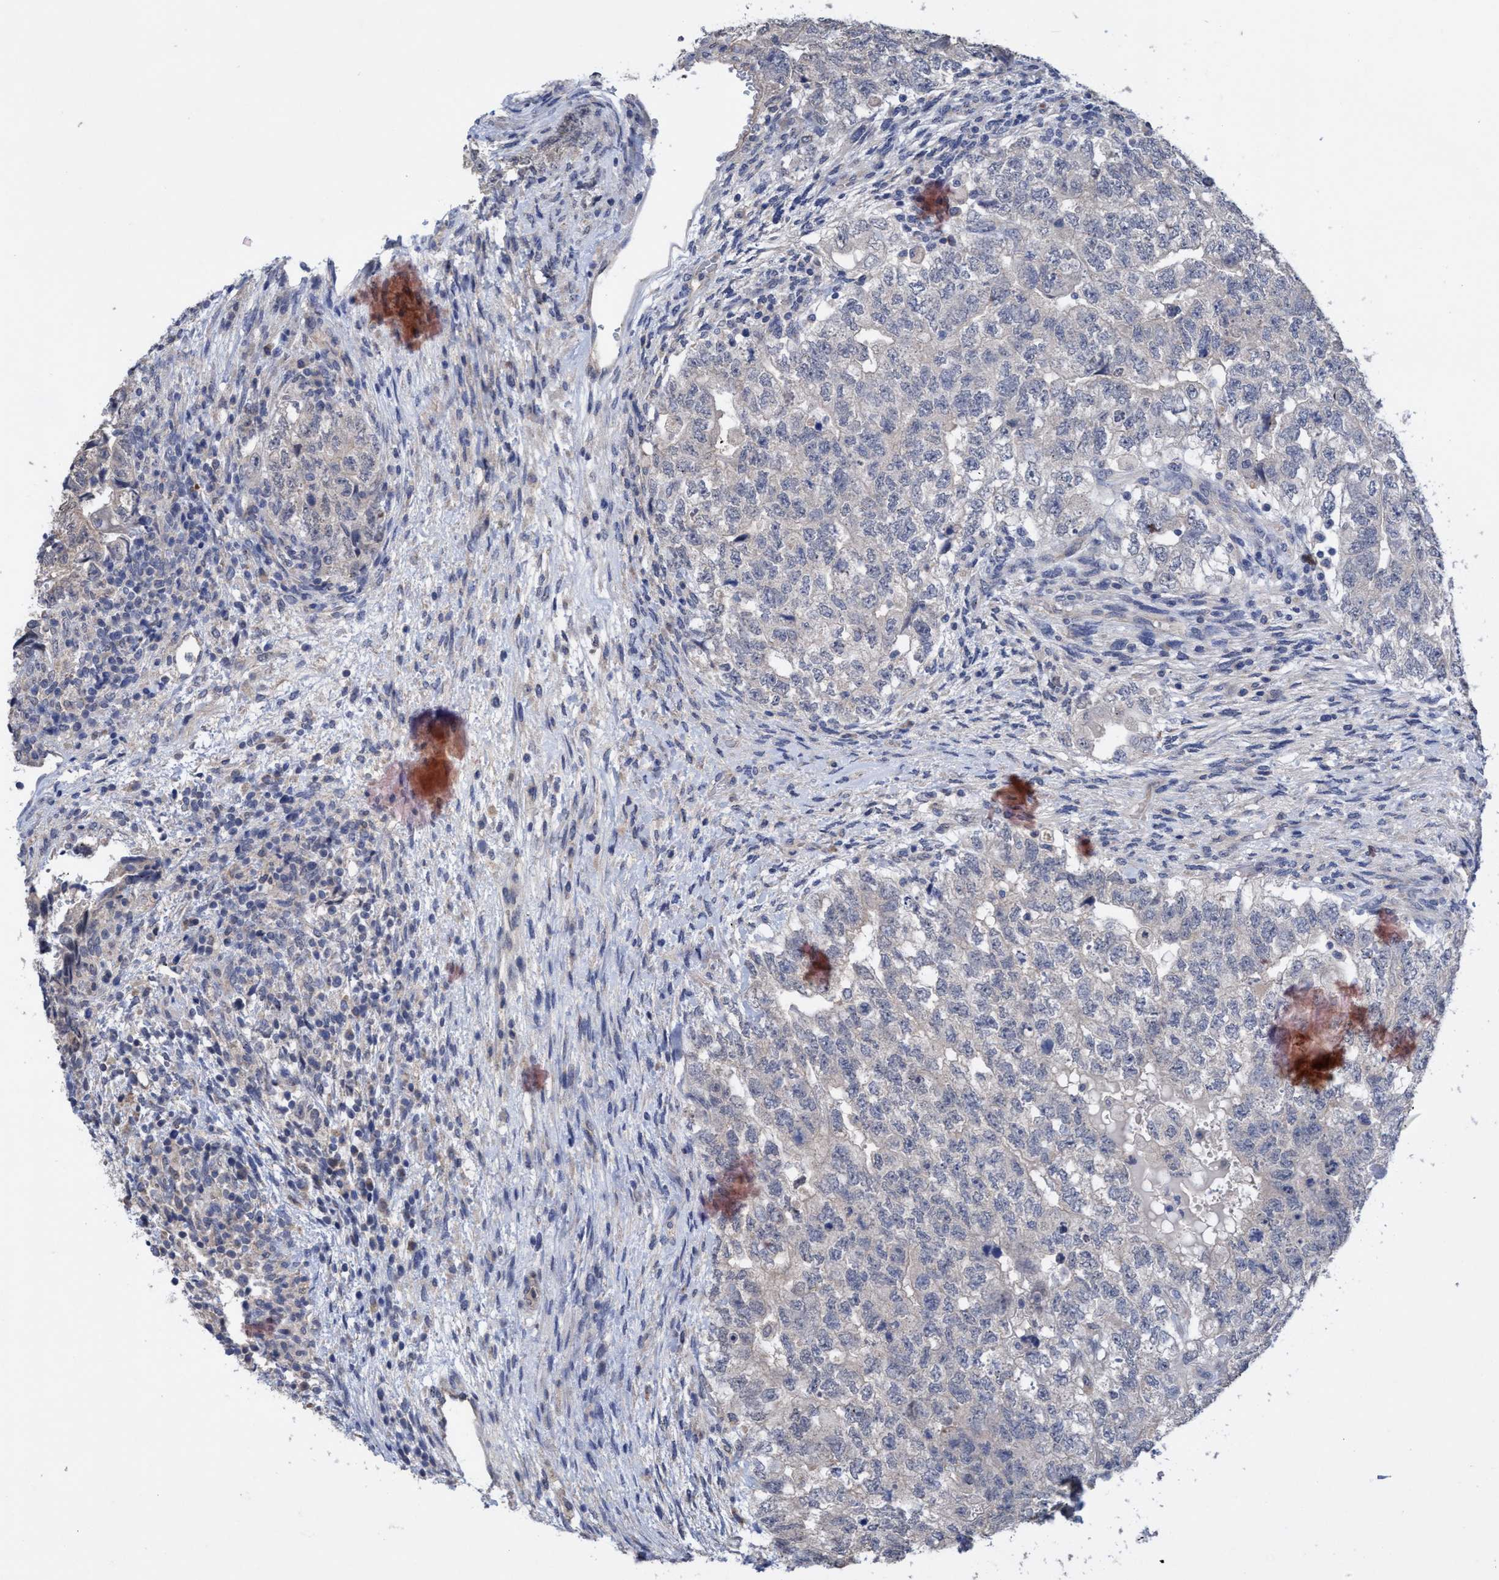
{"staining": {"intensity": "negative", "quantity": "none", "location": "none"}, "tissue": "testis cancer", "cell_type": "Tumor cells", "image_type": "cancer", "snomed": [{"axis": "morphology", "description": "Carcinoma, Embryonal, NOS"}, {"axis": "topography", "description": "Testis"}], "caption": "Tumor cells are negative for brown protein staining in embryonal carcinoma (testis).", "gene": "SEMA4D", "patient": {"sex": "male", "age": 36}}